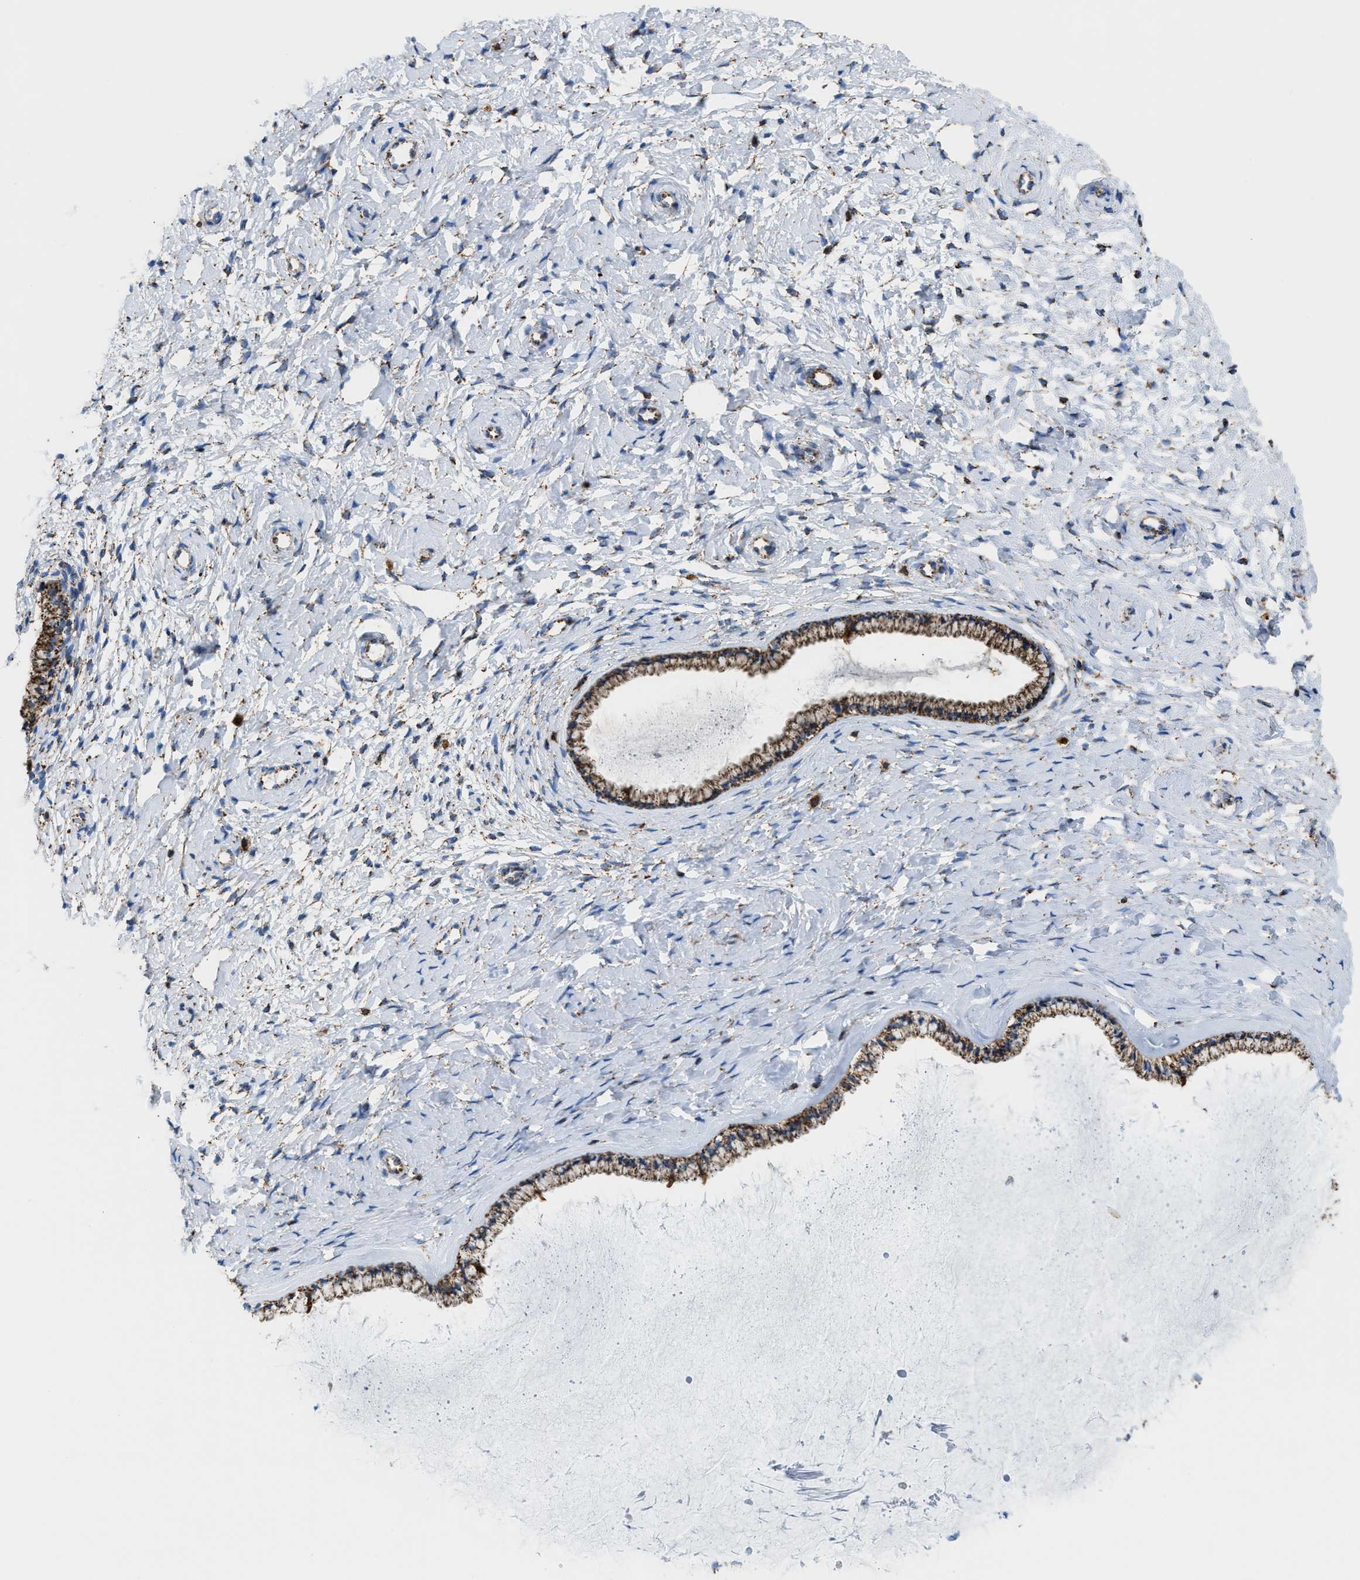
{"staining": {"intensity": "moderate", "quantity": ">75%", "location": "cytoplasmic/membranous"}, "tissue": "cervix", "cell_type": "Glandular cells", "image_type": "normal", "snomed": [{"axis": "morphology", "description": "Normal tissue, NOS"}, {"axis": "topography", "description": "Cervix"}], "caption": "Glandular cells demonstrate medium levels of moderate cytoplasmic/membranous positivity in approximately >75% of cells in benign cervix.", "gene": "ECHS1", "patient": {"sex": "female", "age": 72}}